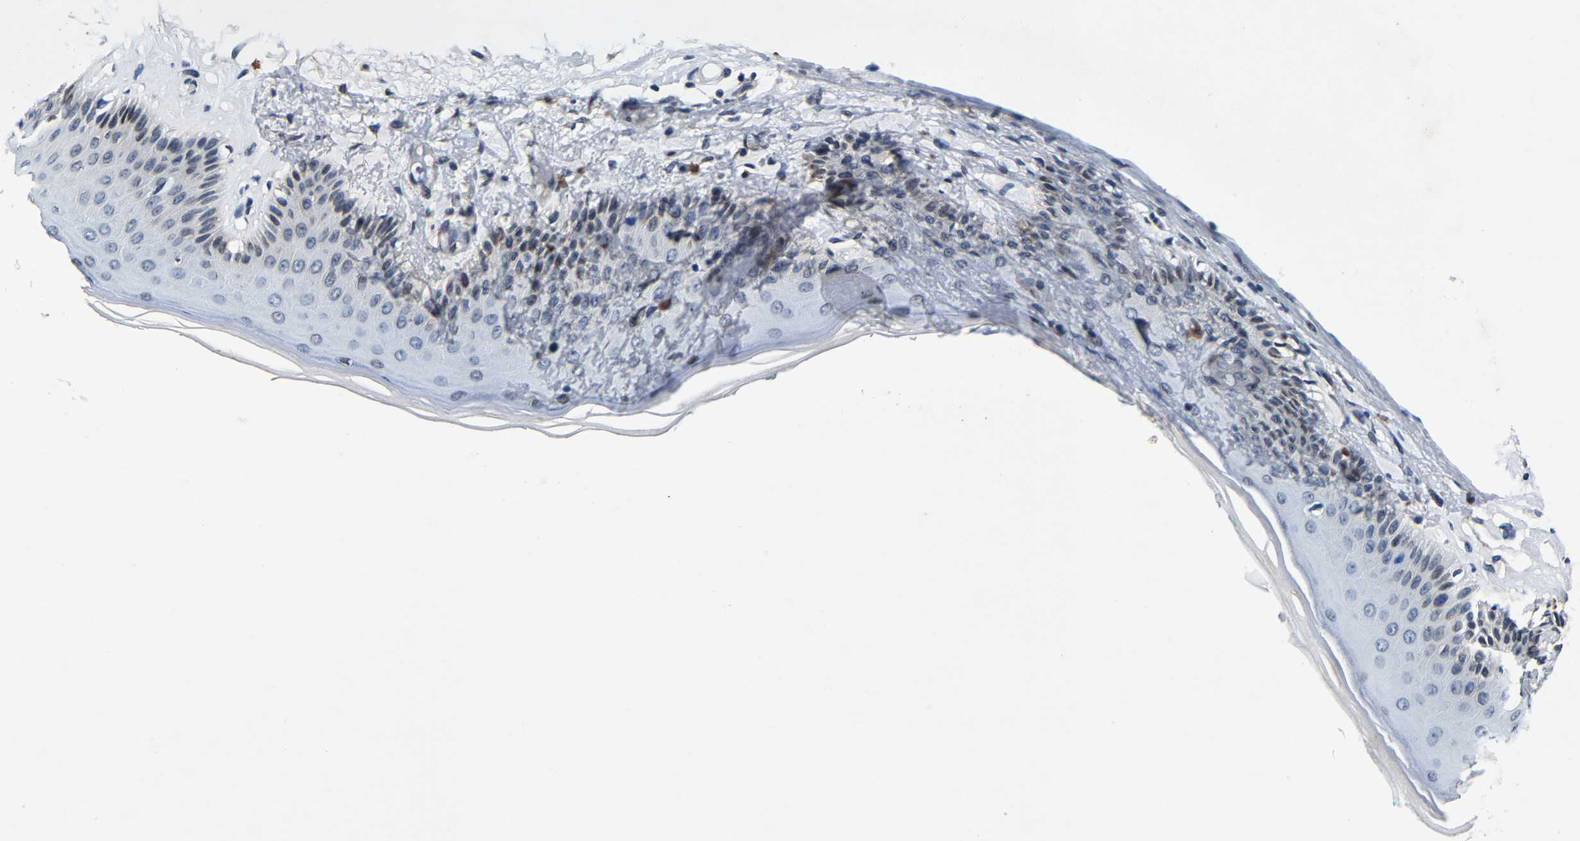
{"staining": {"intensity": "weak", "quantity": "25%-75%", "location": "cytoplasmic/membranous,nuclear"}, "tissue": "skin", "cell_type": "Epidermal cells", "image_type": "normal", "snomed": [{"axis": "morphology", "description": "Normal tissue, NOS"}, {"axis": "topography", "description": "Vulva"}], "caption": "A brown stain highlights weak cytoplasmic/membranous,nuclear staining of a protein in epidermal cells of normal human skin.", "gene": "UBN2", "patient": {"sex": "female", "age": 73}}